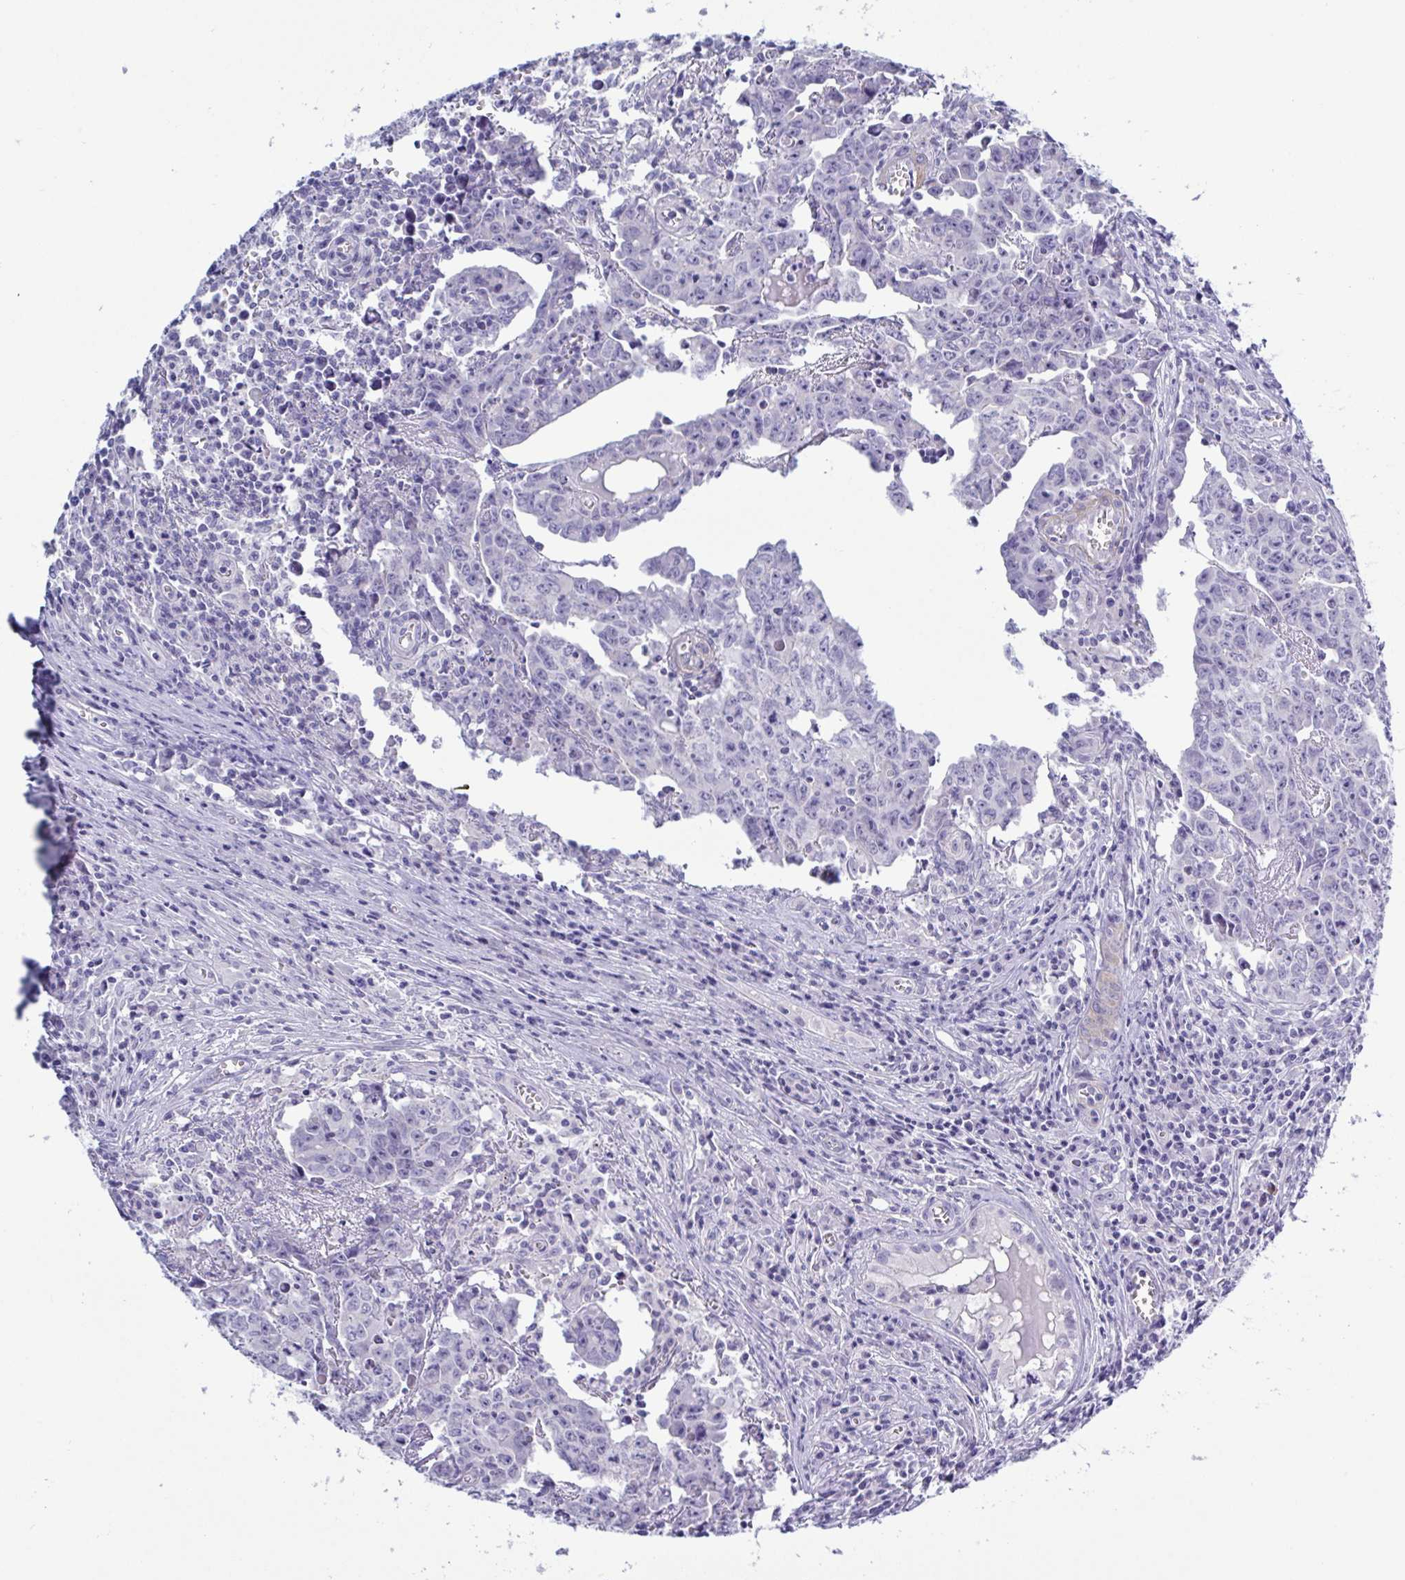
{"staining": {"intensity": "negative", "quantity": "none", "location": "none"}, "tissue": "testis cancer", "cell_type": "Tumor cells", "image_type": "cancer", "snomed": [{"axis": "morphology", "description": "Carcinoma, Embryonal, NOS"}, {"axis": "topography", "description": "Testis"}], "caption": "Testis embryonal carcinoma stained for a protein using immunohistochemistry exhibits no positivity tumor cells.", "gene": "MED11", "patient": {"sex": "male", "age": 22}}